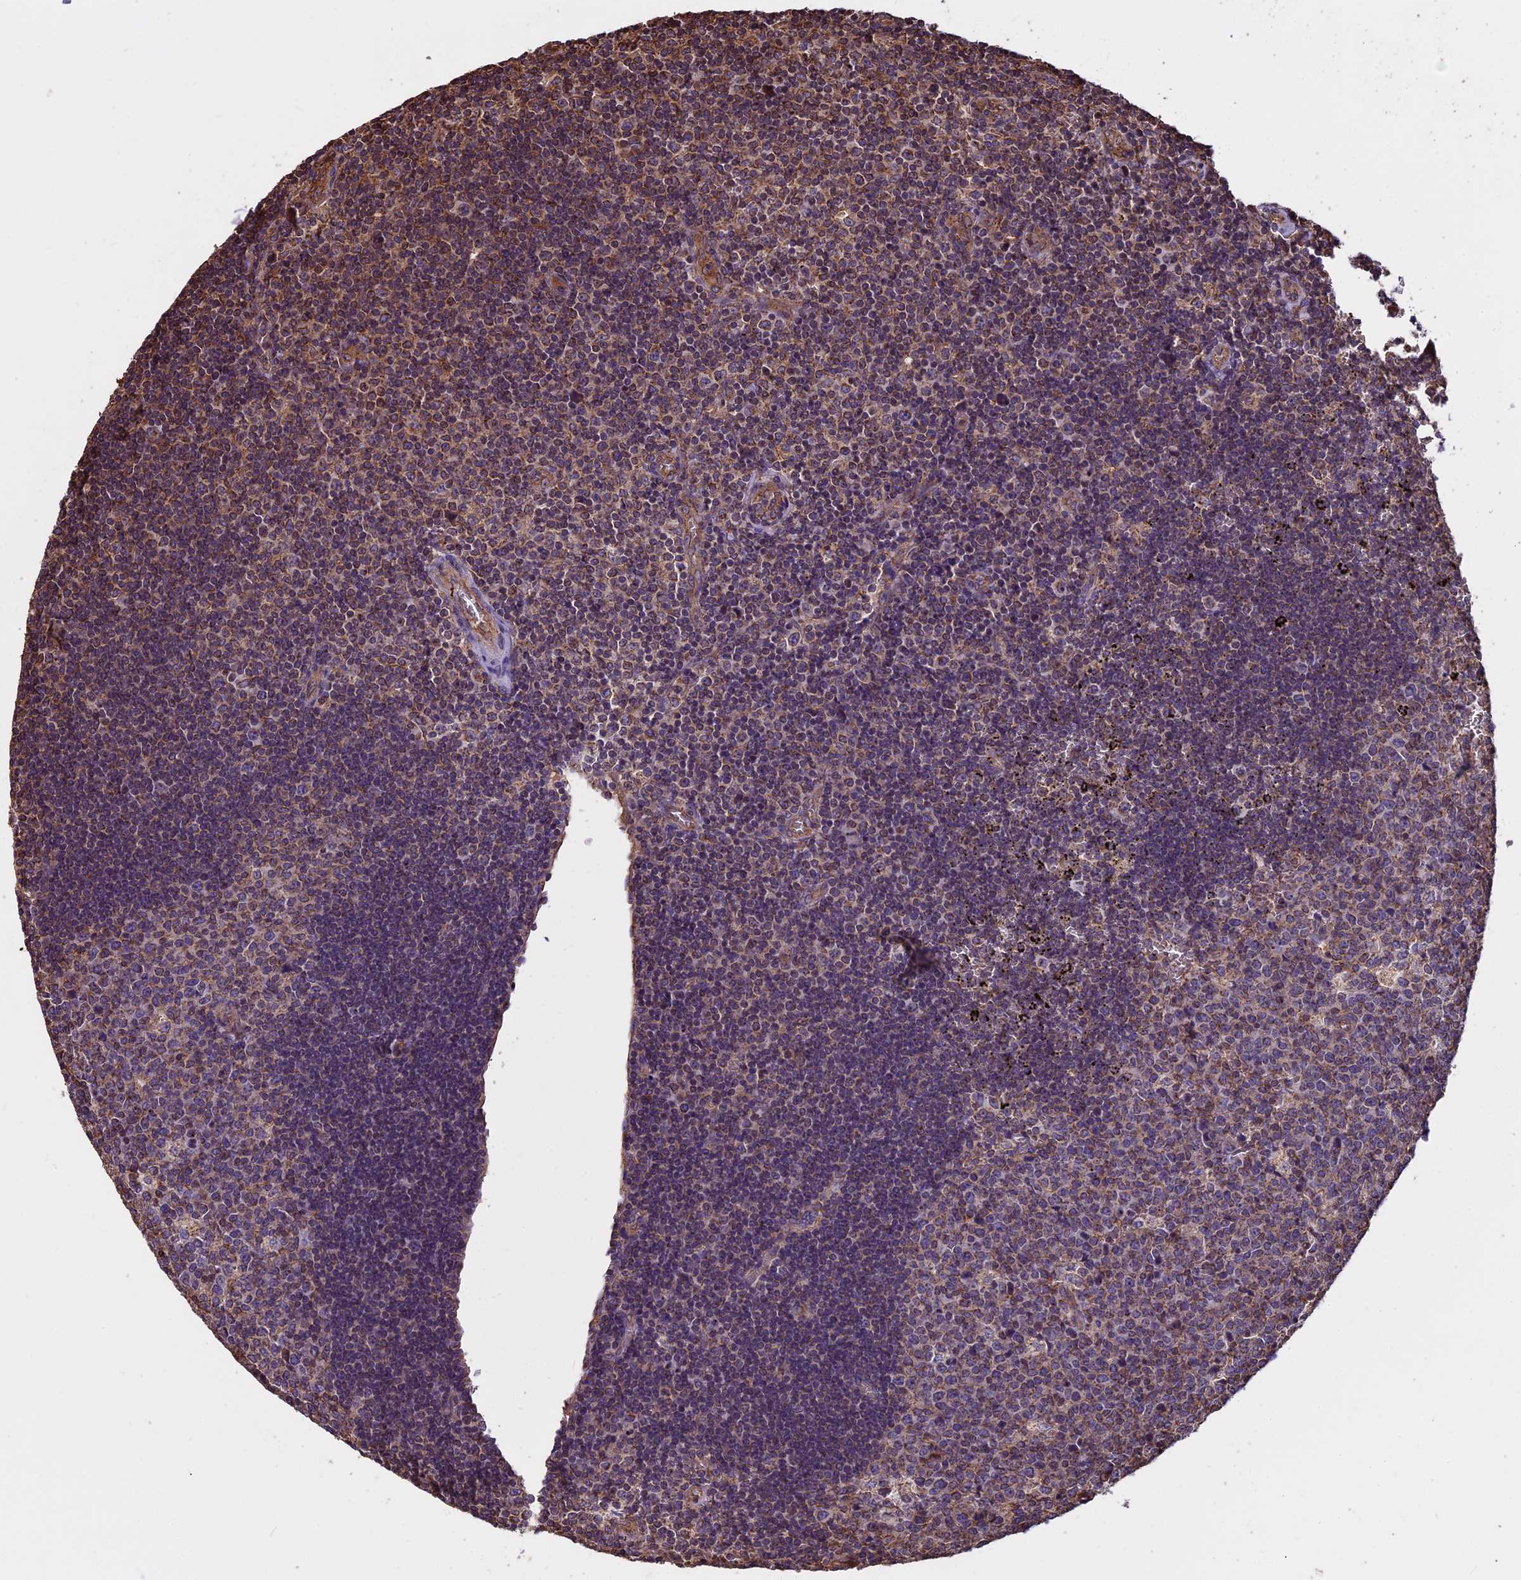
{"staining": {"intensity": "weak", "quantity": "<25%", "location": "cytoplasmic/membranous"}, "tissue": "lymph node", "cell_type": "Germinal center cells", "image_type": "normal", "snomed": [{"axis": "morphology", "description": "Normal tissue, NOS"}, {"axis": "topography", "description": "Lymph node"}, {"axis": "topography", "description": "Salivary gland"}], "caption": "Human lymph node stained for a protein using immunohistochemistry demonstrates no staining in germinal center cells.", "gene": "CHMP2A", "patient": {"sex": "male", "age": 8}}